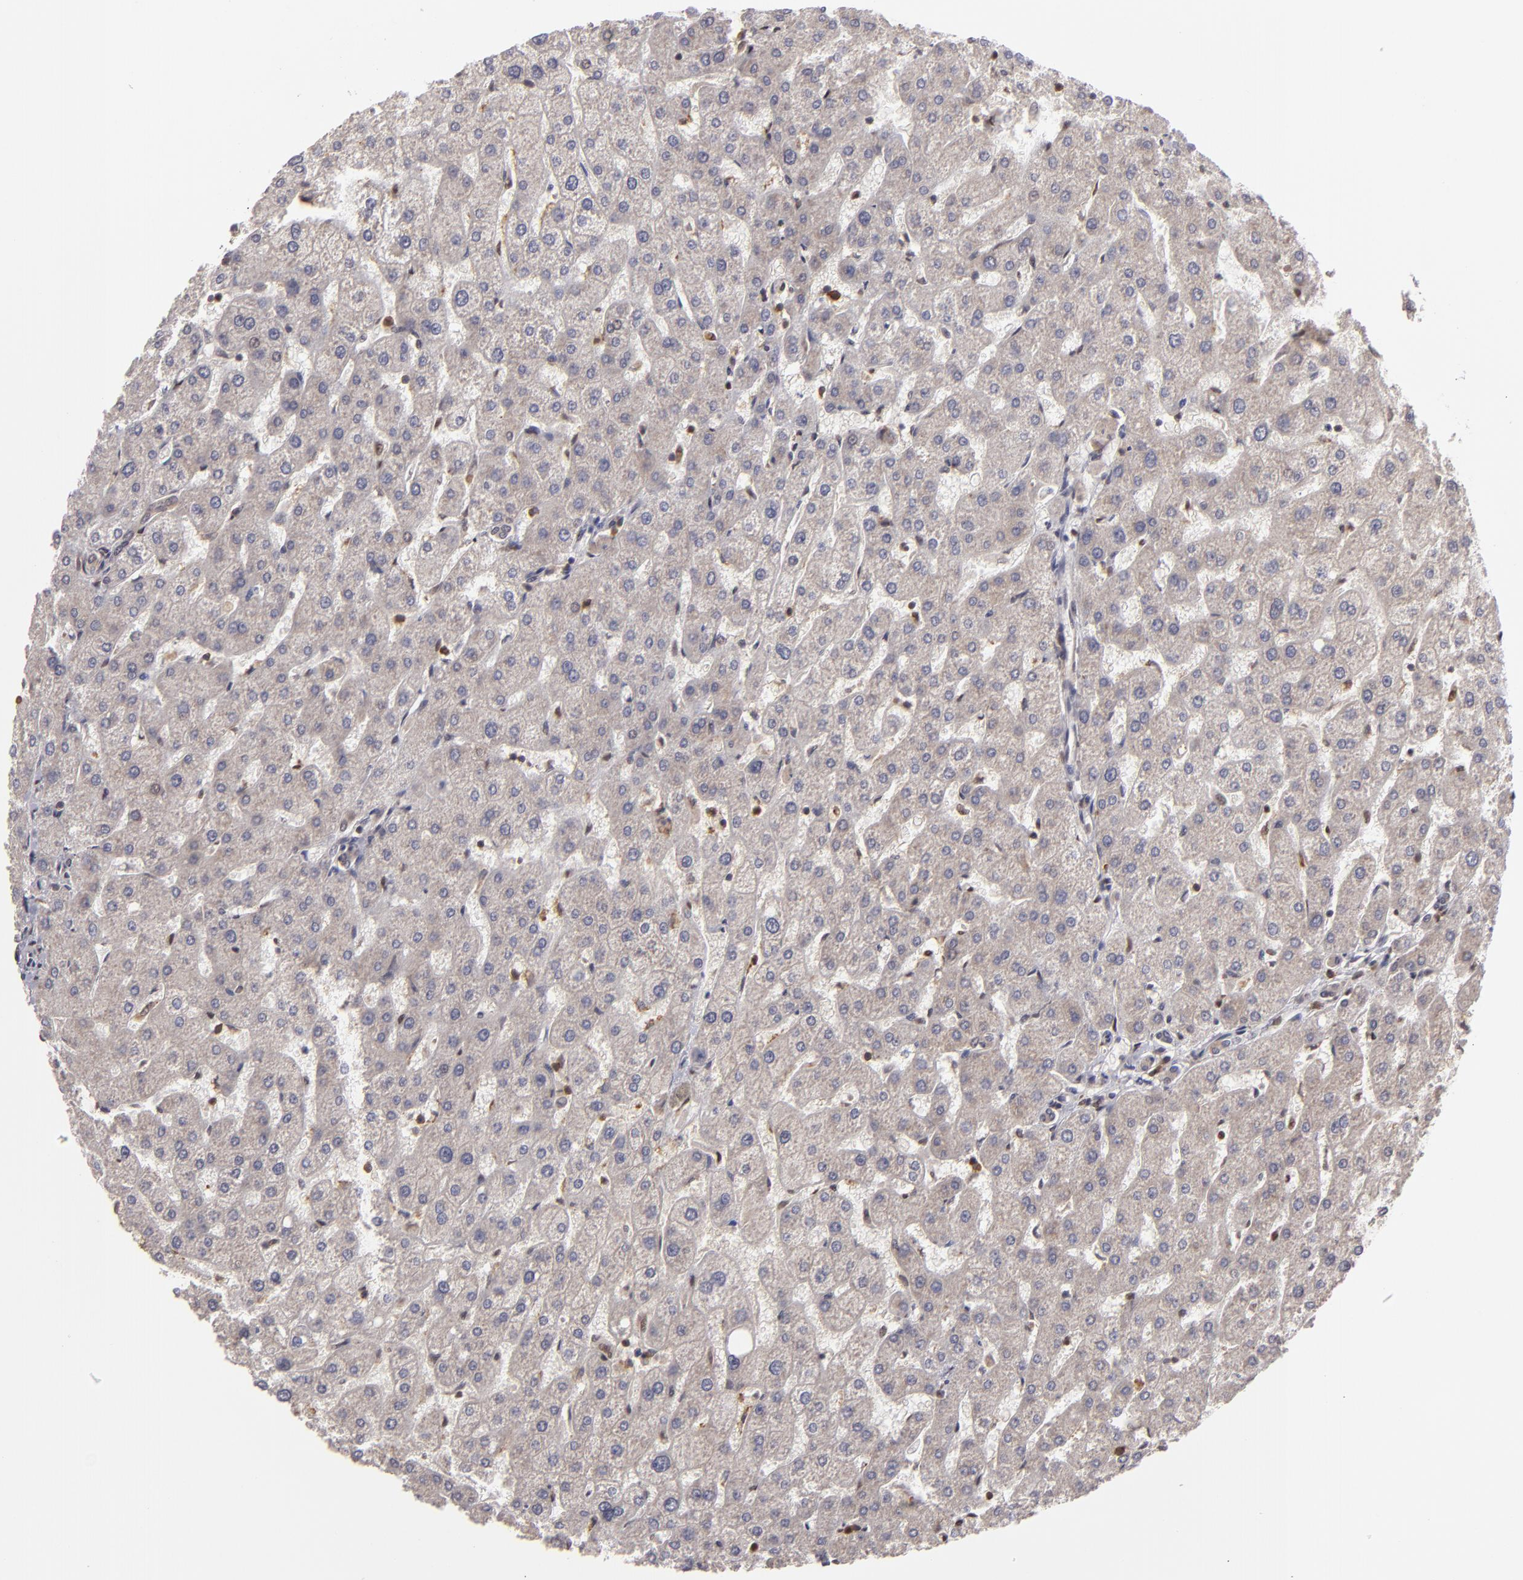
{"staining": {"intensity": "negative", "quantity": "none", "location": "none"}, "tissue": "liver", "cell_type": "Cholangiocytes", "image_type": "normal", "snomed": [{"axis": "morphology", "description": "Normal tissue, NOS"}, {"axis": "topography", "description": "Liver"}], "caption": "DAB (3,3'-diaminobenzidine) immunohistochemical staining of benign liver reveals no significant expression in cholangiocytes. (Stains: DAB (3,3'-diaminobenzidine) immunohistochemistry (IHC) with hematoxylin counter stain, Microscopy: brightfield microscopy at high magnification).", "gene": "MAPK3", "patient": {"sex": "male", "age": 67}}